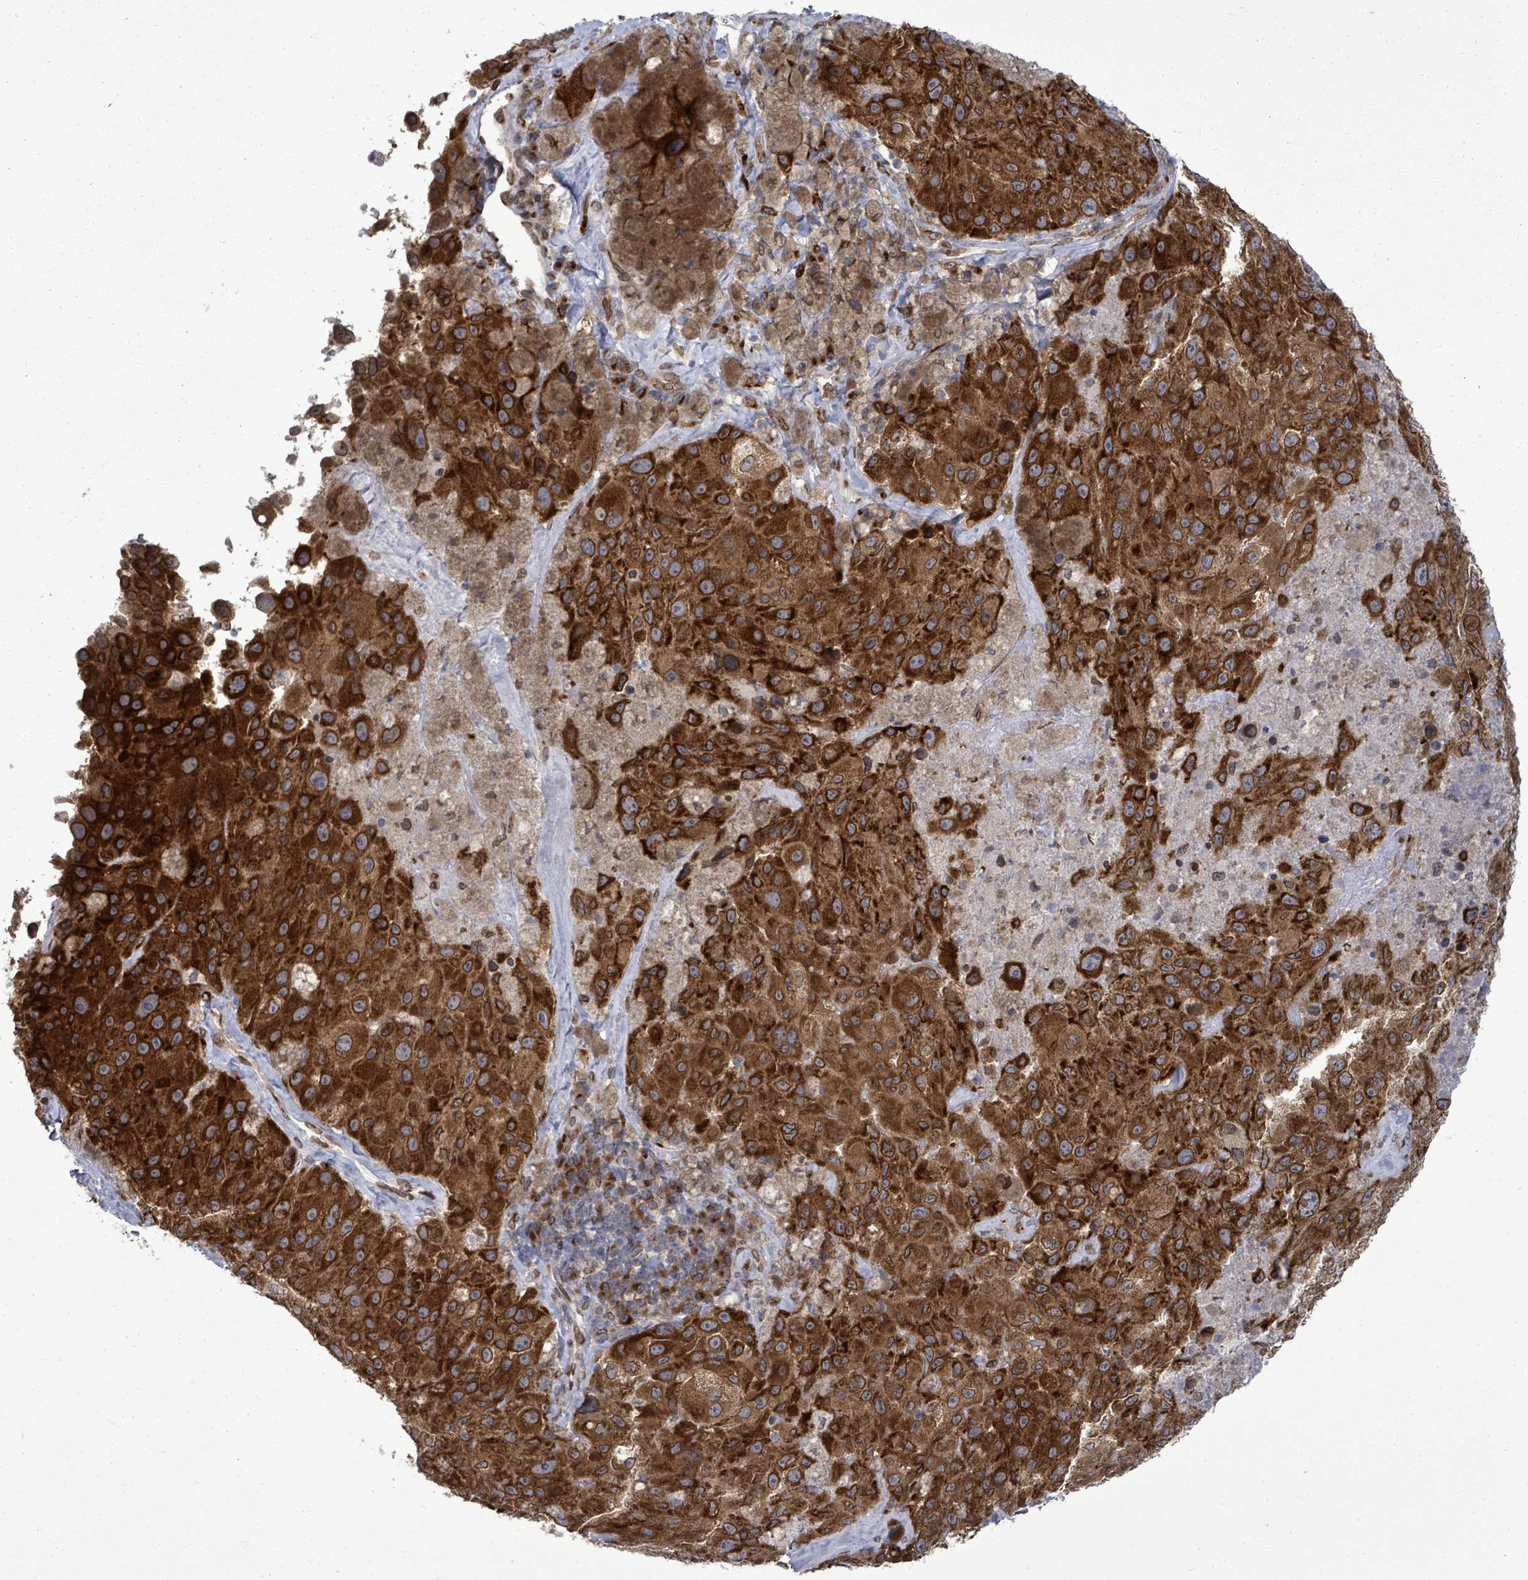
{"staining": {"intensity": "strong", "quantity": ">75%", "location": "cytoplasmic/membranous"}, "tissue": "melanoma", "cell_type": "Tumor cells", "image_type": "cancer", "snomed": [{"axis": "morphology", "description": "Malignant melanoma, Metastatic site"}, {"axis": "topography", "description": "Lymph node"}], "caption": "Protein staining reveals strong cytoplasmic/membranous positivity in approximately >75% of tumor cells in malignant melanoma (metastatic site). The staining is performed using DAB brown chromogen to label protein expression. The nuclei are counter-stained blue using hematoxylin.", "gene": "ARFGAP1", "patient": {"sex": "male", "age": 62}}